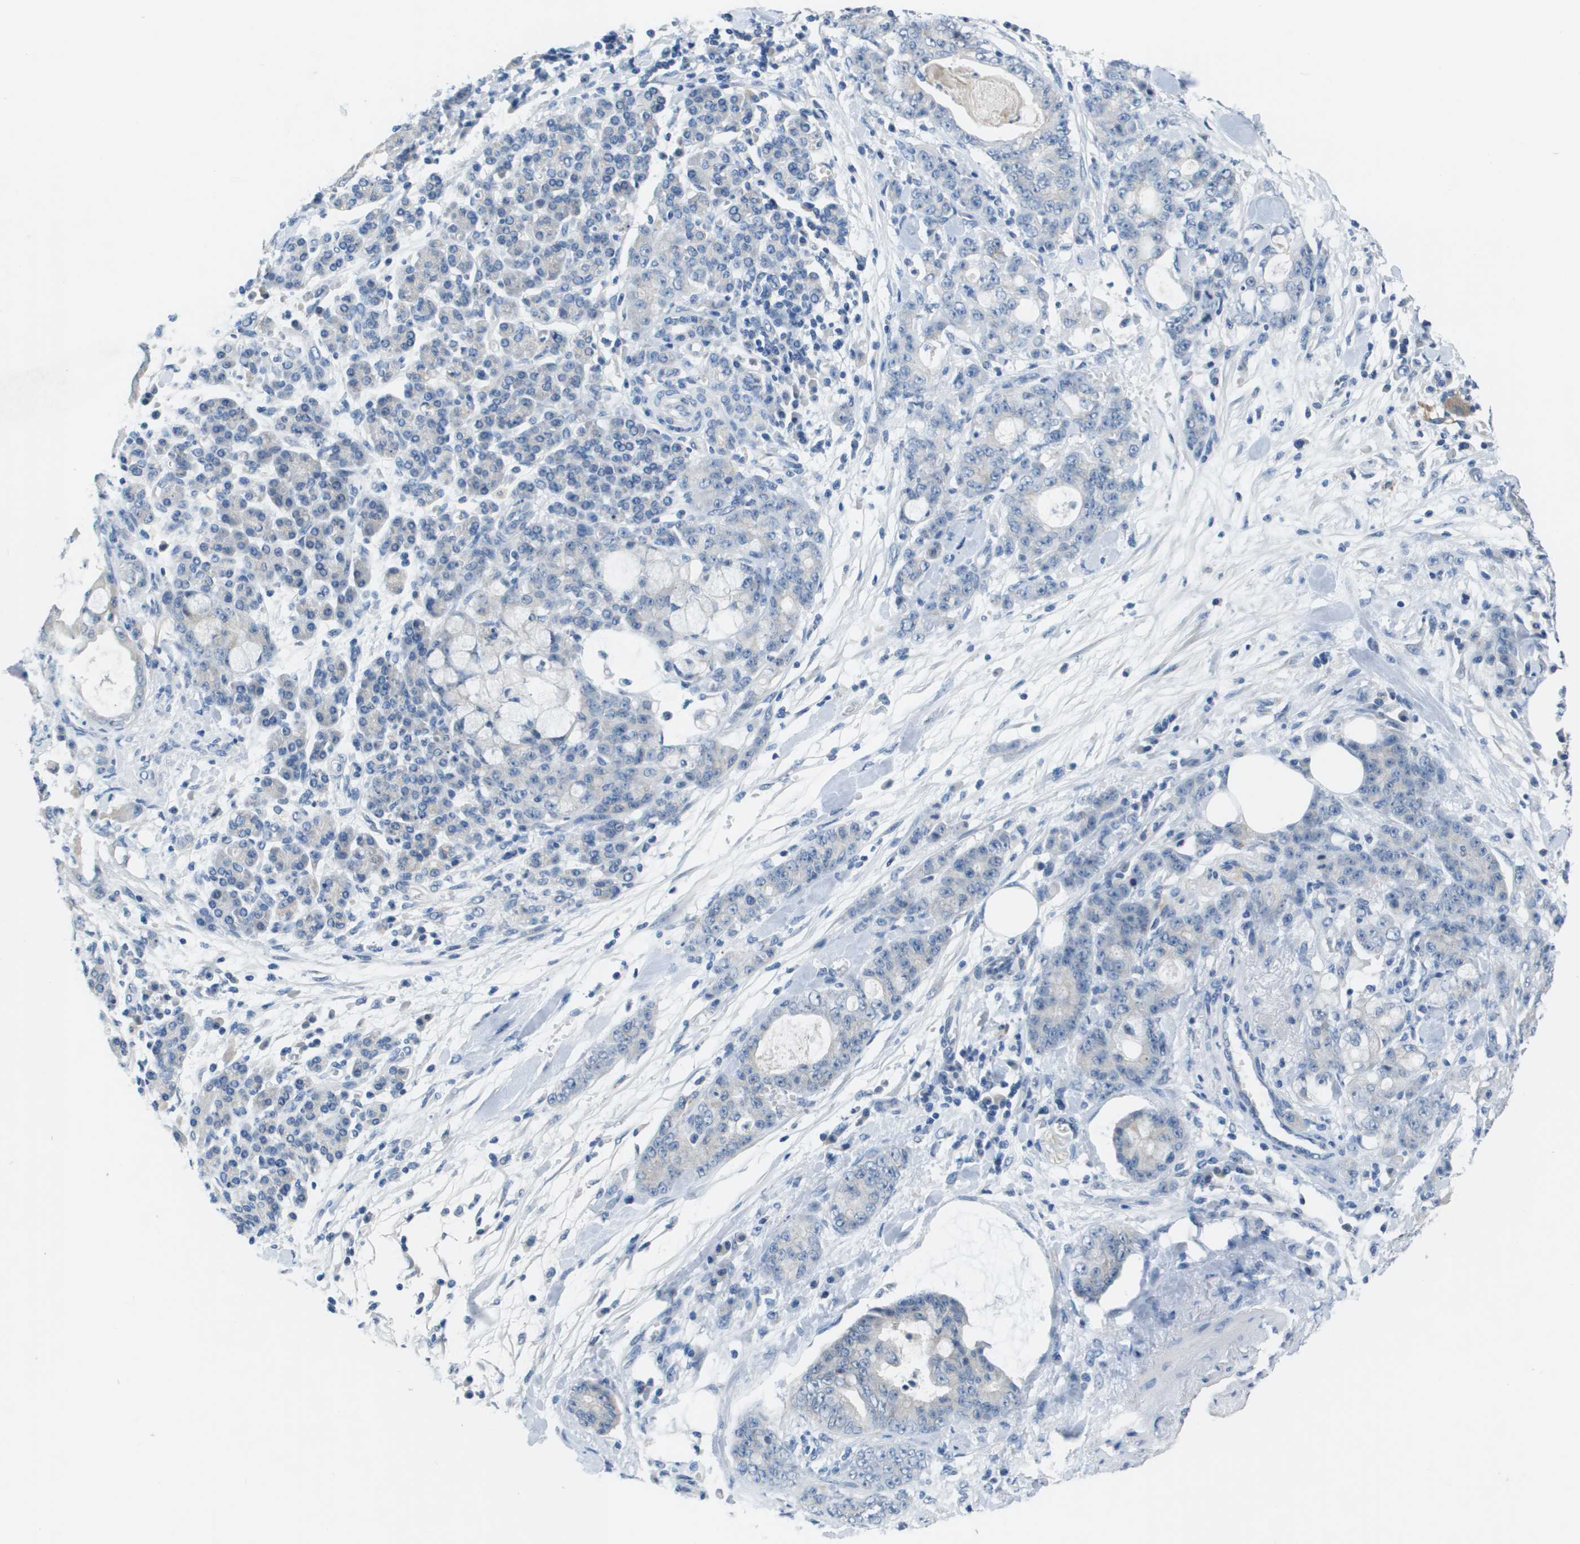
{"staining": {"intensity": "negative", "quantity": "none", "location": "none"}, "tissue": "pancreatic cancer", "cell_type": "Tumor cells", "image_type": "cancer", "snomed": [{"axis": "morphology", "description": "Adenocarcinoma, NOS"}, {"axis": "topography", "description": "Pancreas"}], "caption": "The image exhibits no significant expression in tumor cells of pancreatic adenocarcinoma.", "gene": "NCS1", "patient": {"sex": "female", "age": 73}}